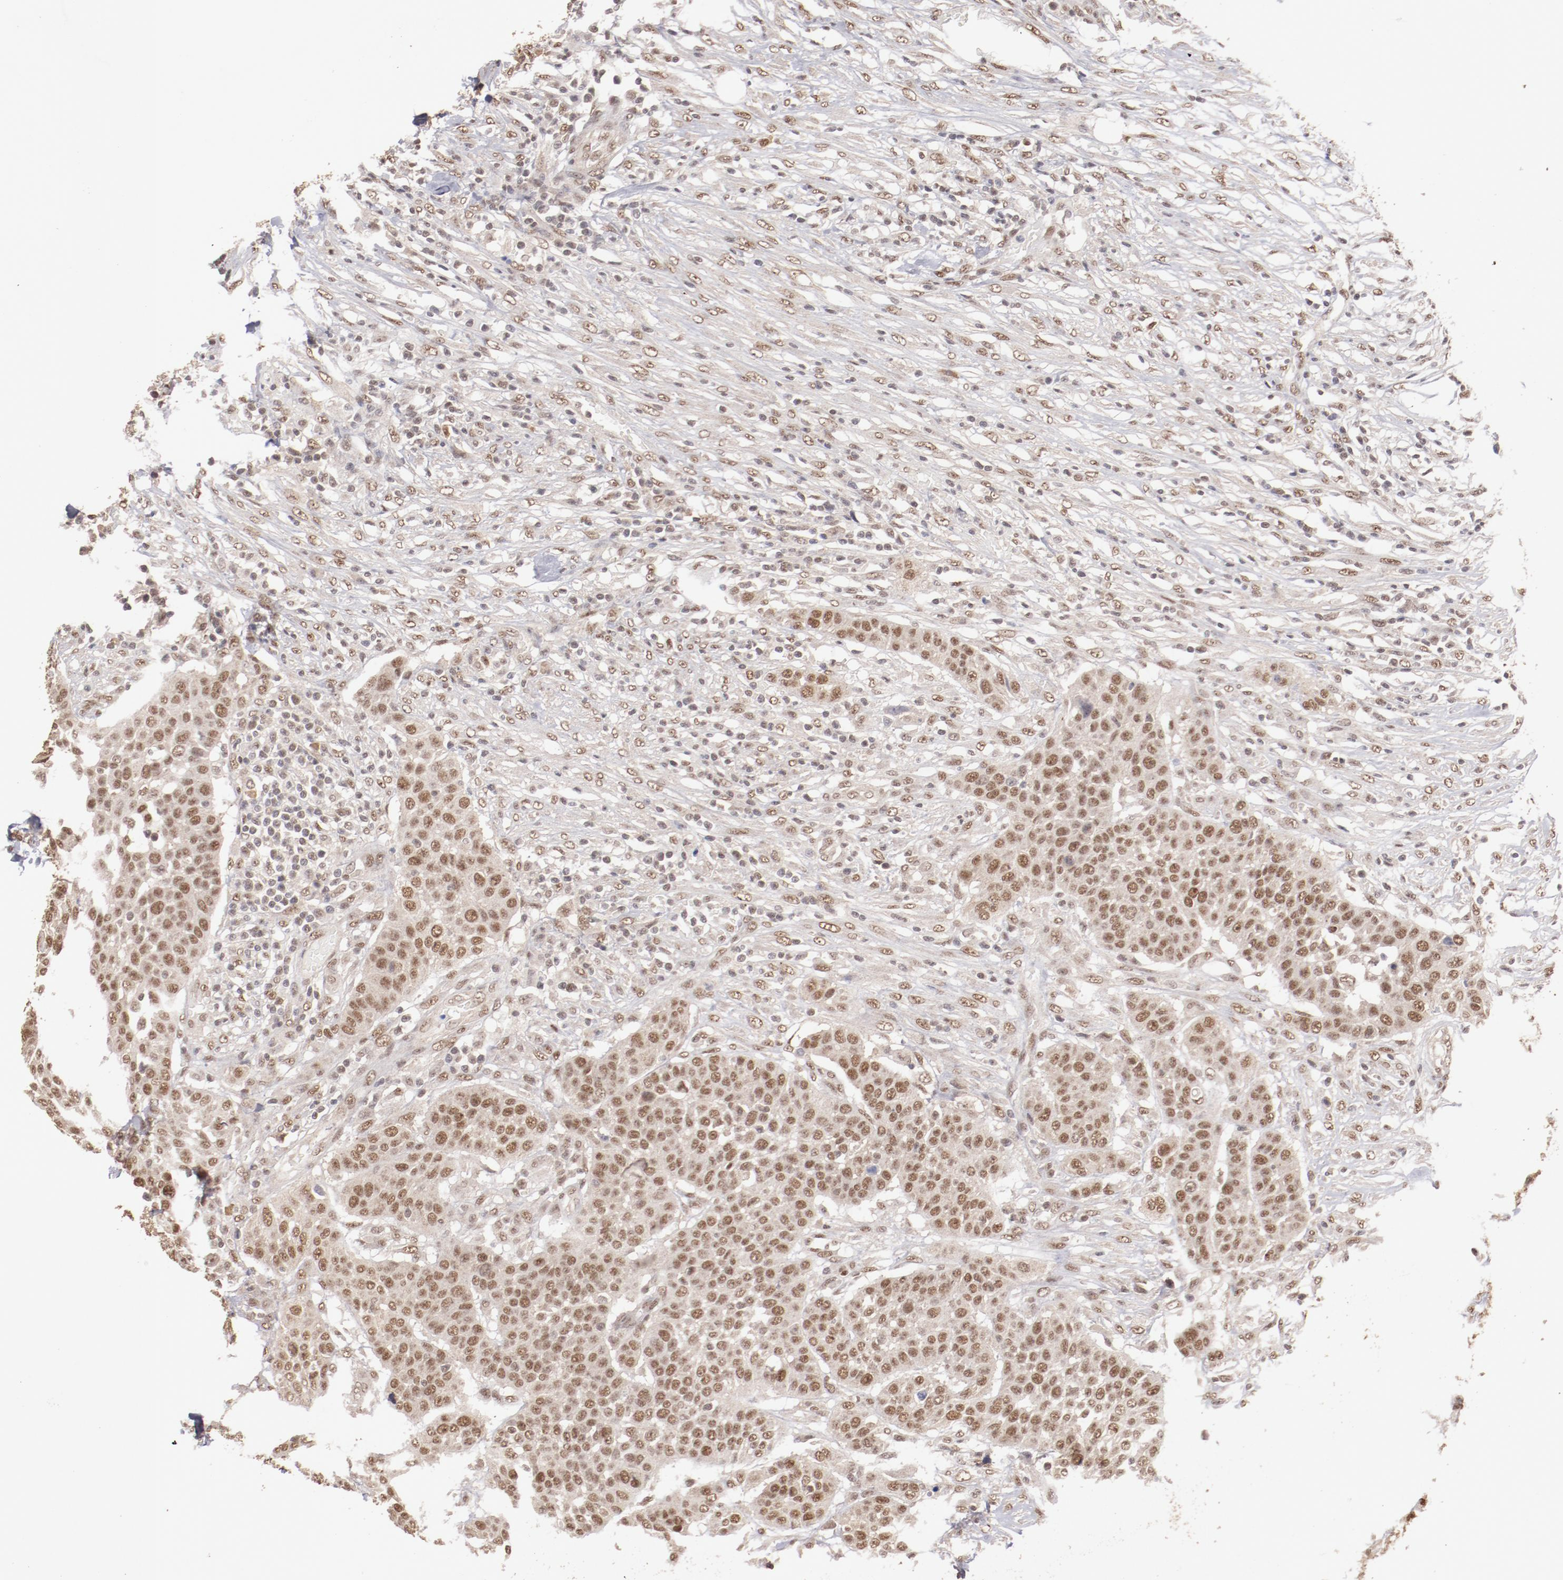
{"staining": {"intensity": "moderate", "quantity": ">75%", "location": "cytoplasmic/membranous,nuclear"}, "tissue": "urothelial cancer", "cell_type": "Tumor cells", "image_type": "cancer", "snomed": [{"axis": "morphology", "description": "Urothelial carcinoma, High grade"}, {"axis": "topography", "description": "Urinary bladder"}], "caption": "Moderate cytoplasmic/membranous and nuclear expression for a protein is identified in about >75% of tumor cells of urothelial carcinoma (high-grade) using IHC.", "gene": "CLOCK", "patient": {"sex": "male", "age": 74}}